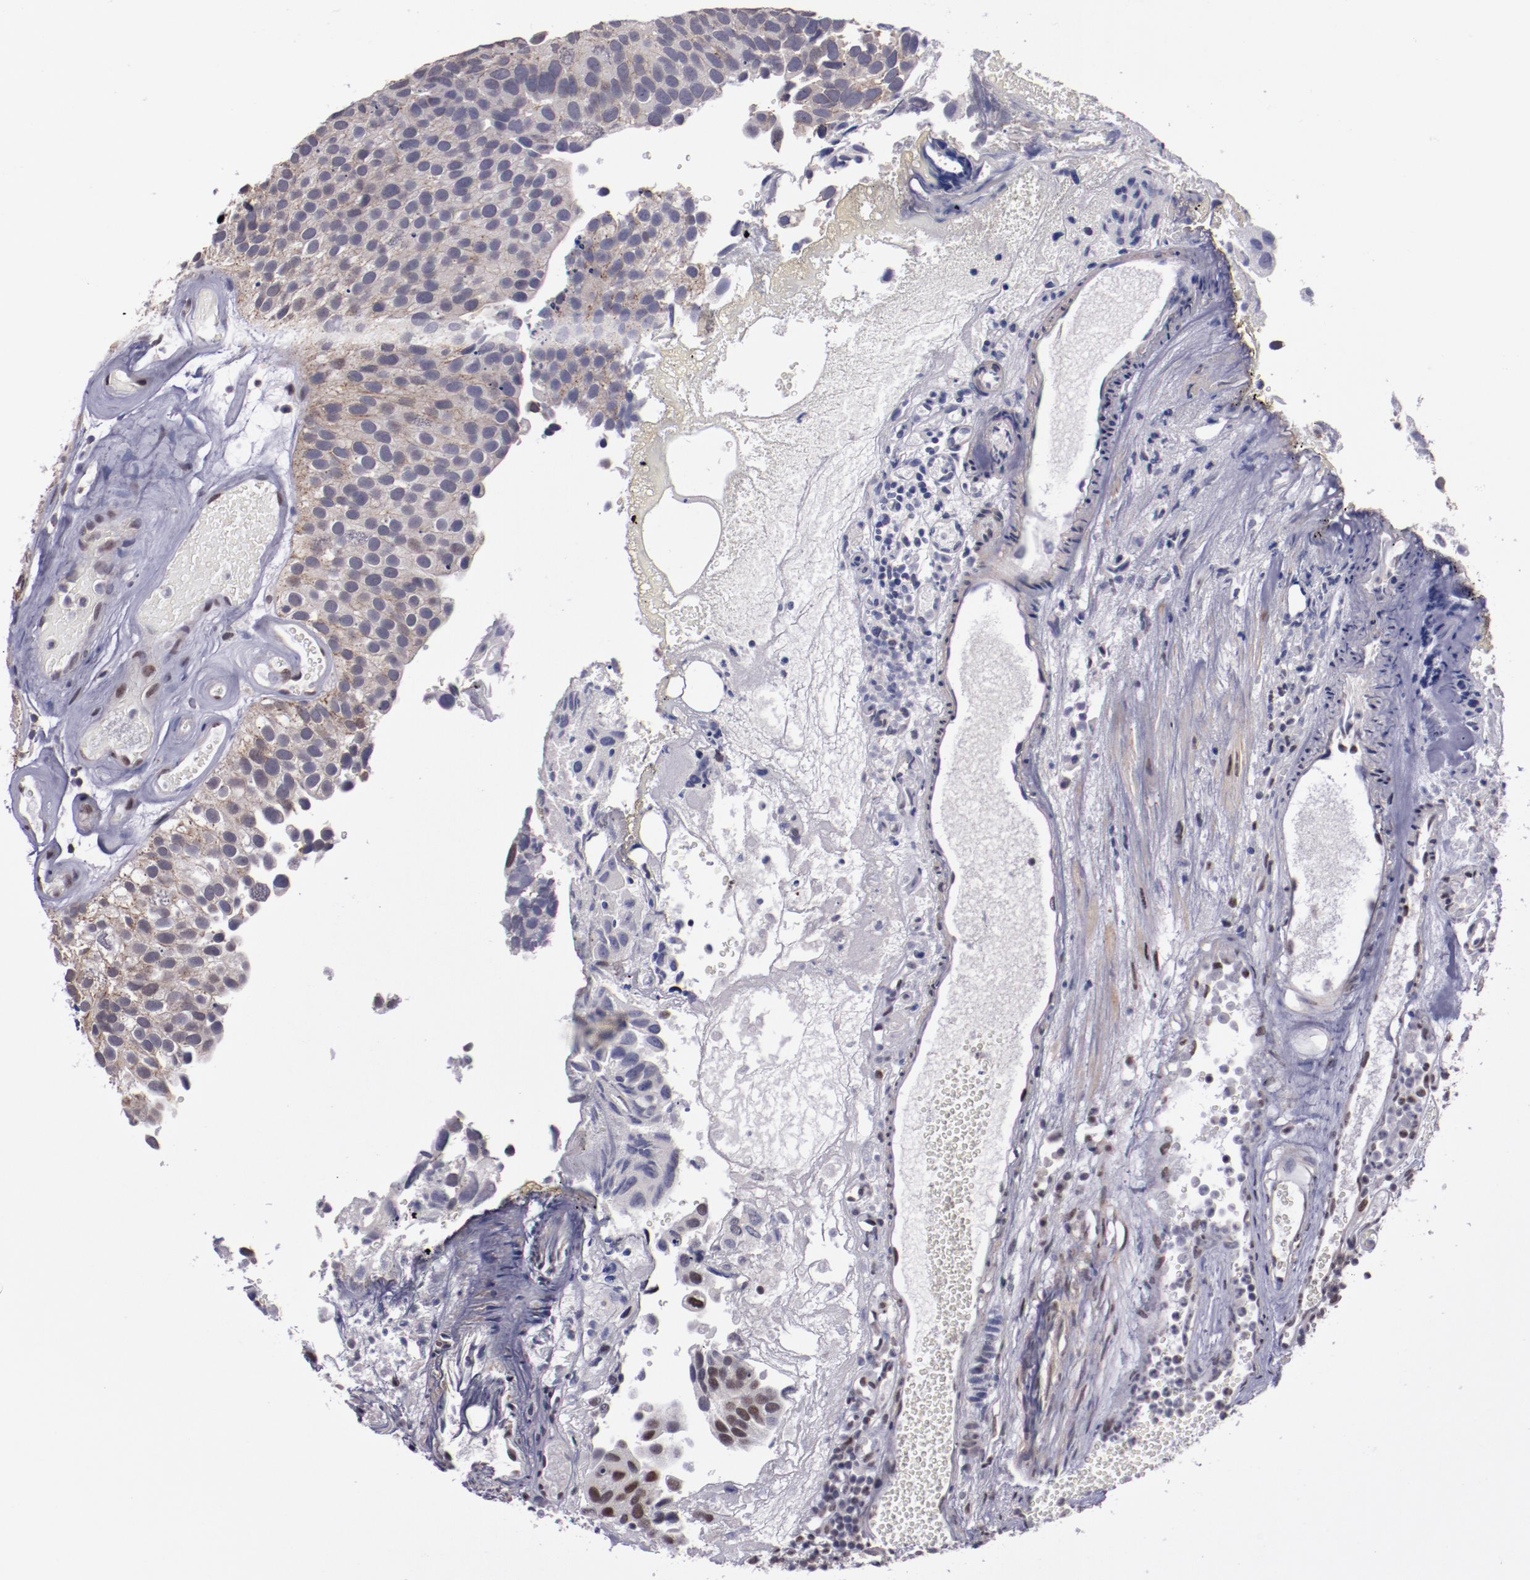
{"staining": {"intensity": "weak", "quantity": "25%-75%", "location": "cytoplasmic/membranous"}, "tissue": "urothelial cancer", "cell_type": "Tumor cells", "image_type": "cancer", "snomed": [{"axis": "morphology", "description": "Urothelial carcinoma, High grade"}, {"axis": "topography", "description": "Urinary bladder"}], "caption": "Immunohistochemical staining of urothelial cancer exhibits weak cytoplasmic/membranous protein expression in approximately 25%-75% of tumor cells. (DAB (3,3'-diaminobenzidine) IHC with brightfield microscopy, high magnification).", "gene": "NRXN3", "patient": {"sex": "male", "age": 72}}